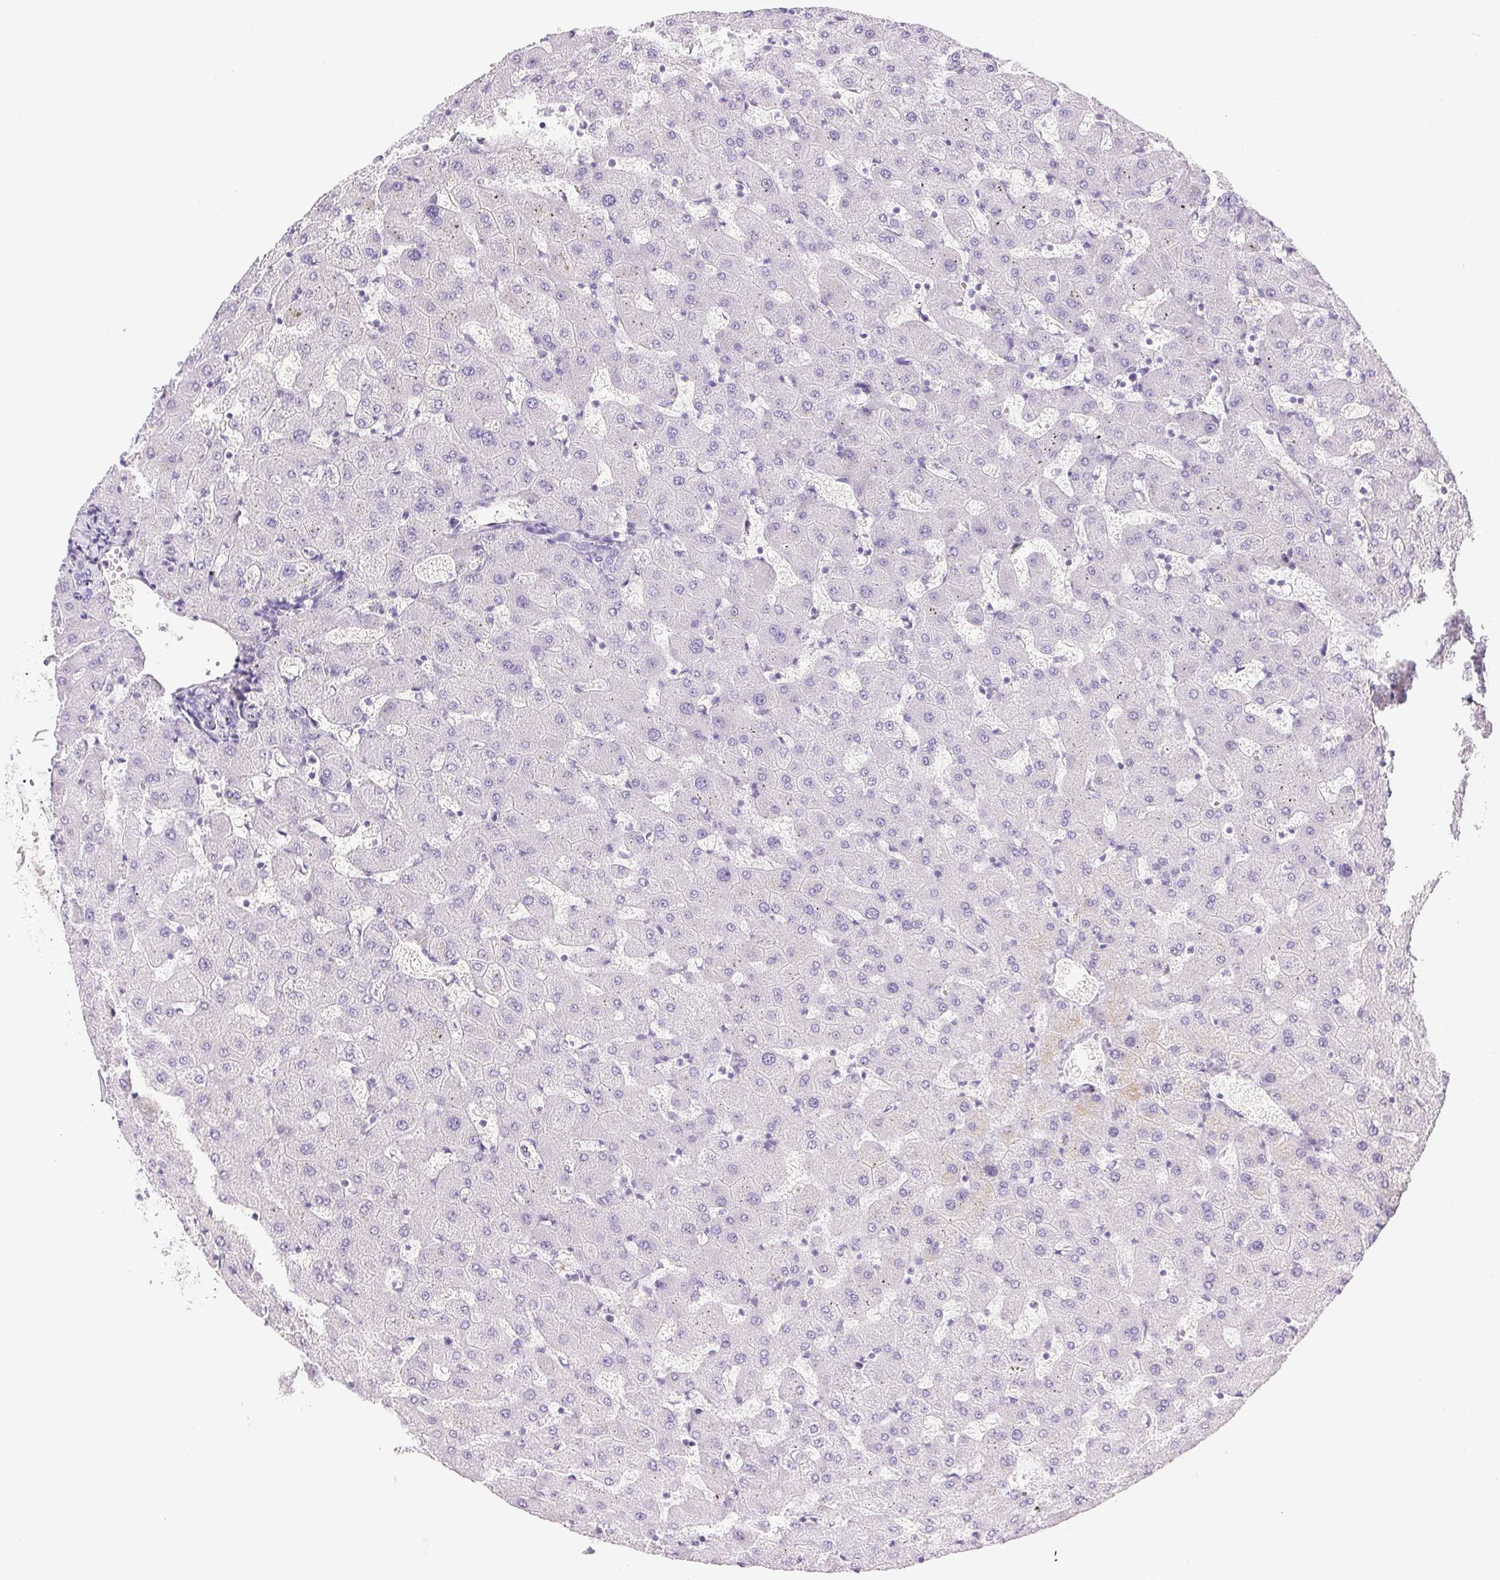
{"staining": {"intensity": "negative", "quantity": "none", "location": "none"}, "tissue": "liver", "cell_type": "Cholangiocytes", "image_type": "normal", "snomed": [{"axis": "morphology", "description": "Normal tissue, NOS"}, {"axis": "topography", "description": "Liver"}], "caption": "Normal liver was stained to show a protein in brown. There is no significant positivity in cholangiocytes. (Brightfield microscopy of DAB (3,3'-diaminobenzidine) IHC at high magnification).", "gene": "ATP6V1G3", "patient": {"sex": "female", "age": 63}}